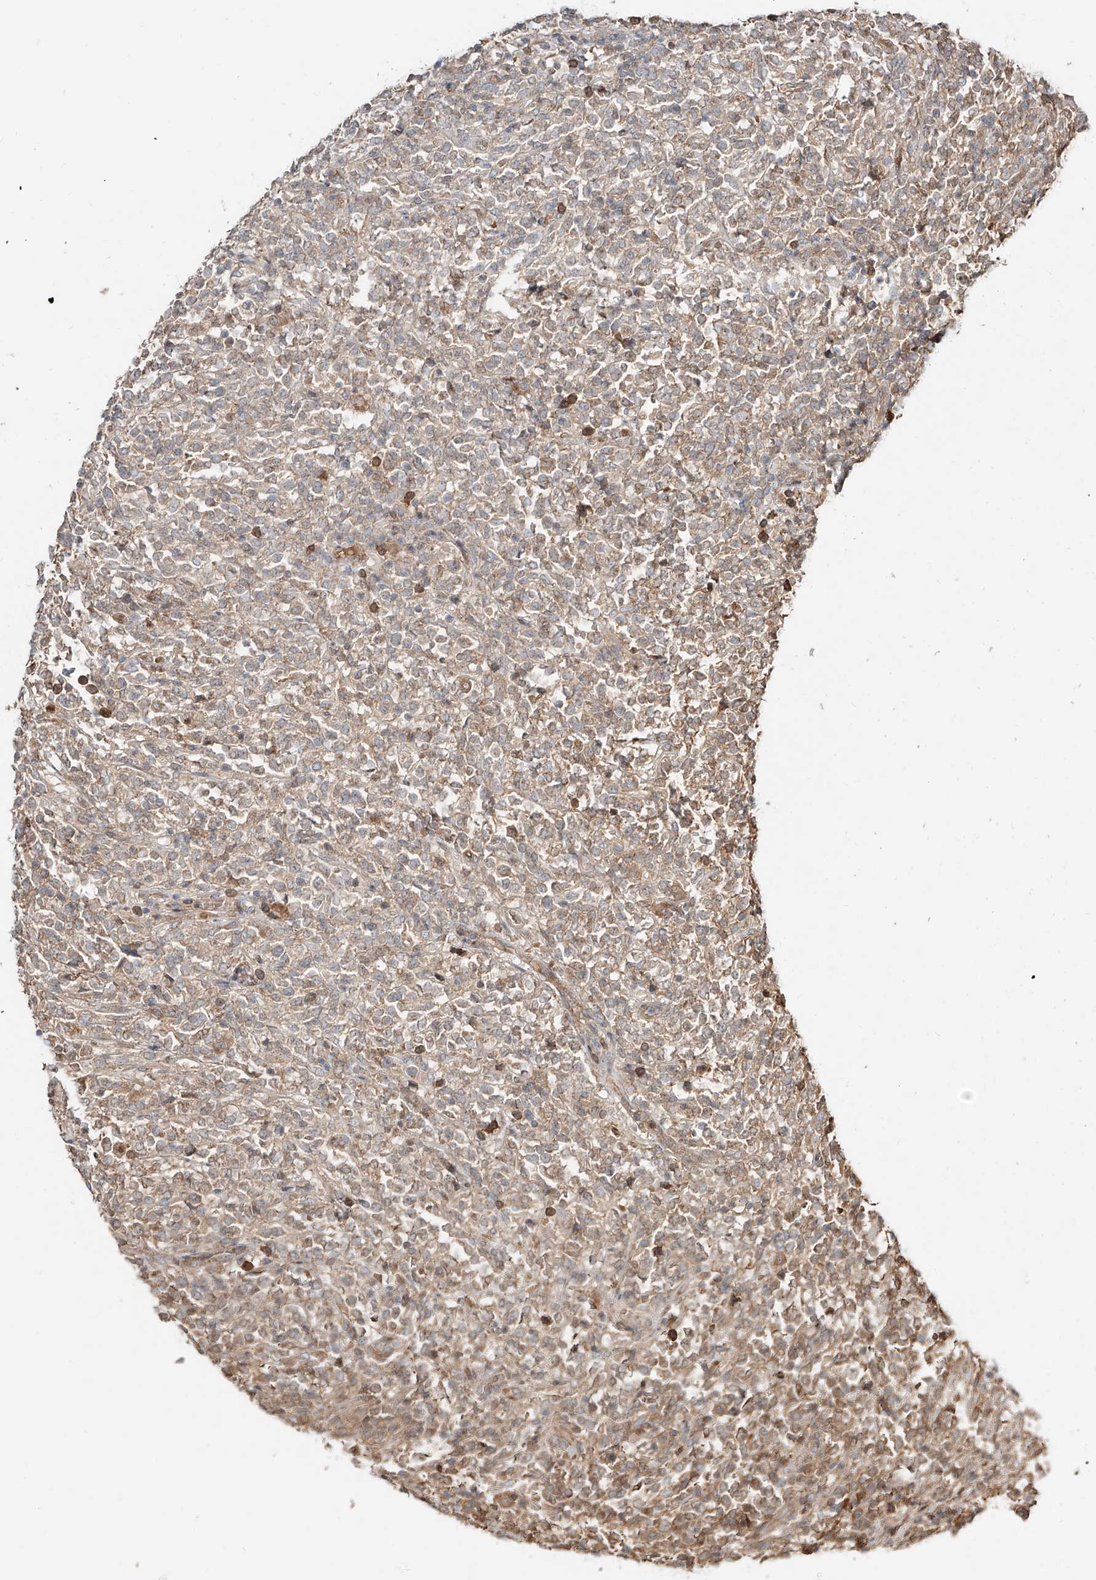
{"staining": {"intensity": "moderate", "quantity": ">75%", "location": "cytoplasmic/membranous"}, "tissue": "lymphoma", "cell_type": "Tumor cells", "image_type": "cancer", "snomed": [{"axis": "morphology", "description": "Malignant lymphoma, non-Hodgkin's type, High grade"}, {"axis": "topography", "description": "Soft tissue"}], "caption": "Immunohistochemical staining of human malignant lymphoma, non-Hodgkin's type (high-grade) displays medium levels of moderate cytoplasmic/membranous protein staining in approximately >75% of tumor cells.", "gene": "ERO1A", "patient": {"sex": "male", "age": 18}}